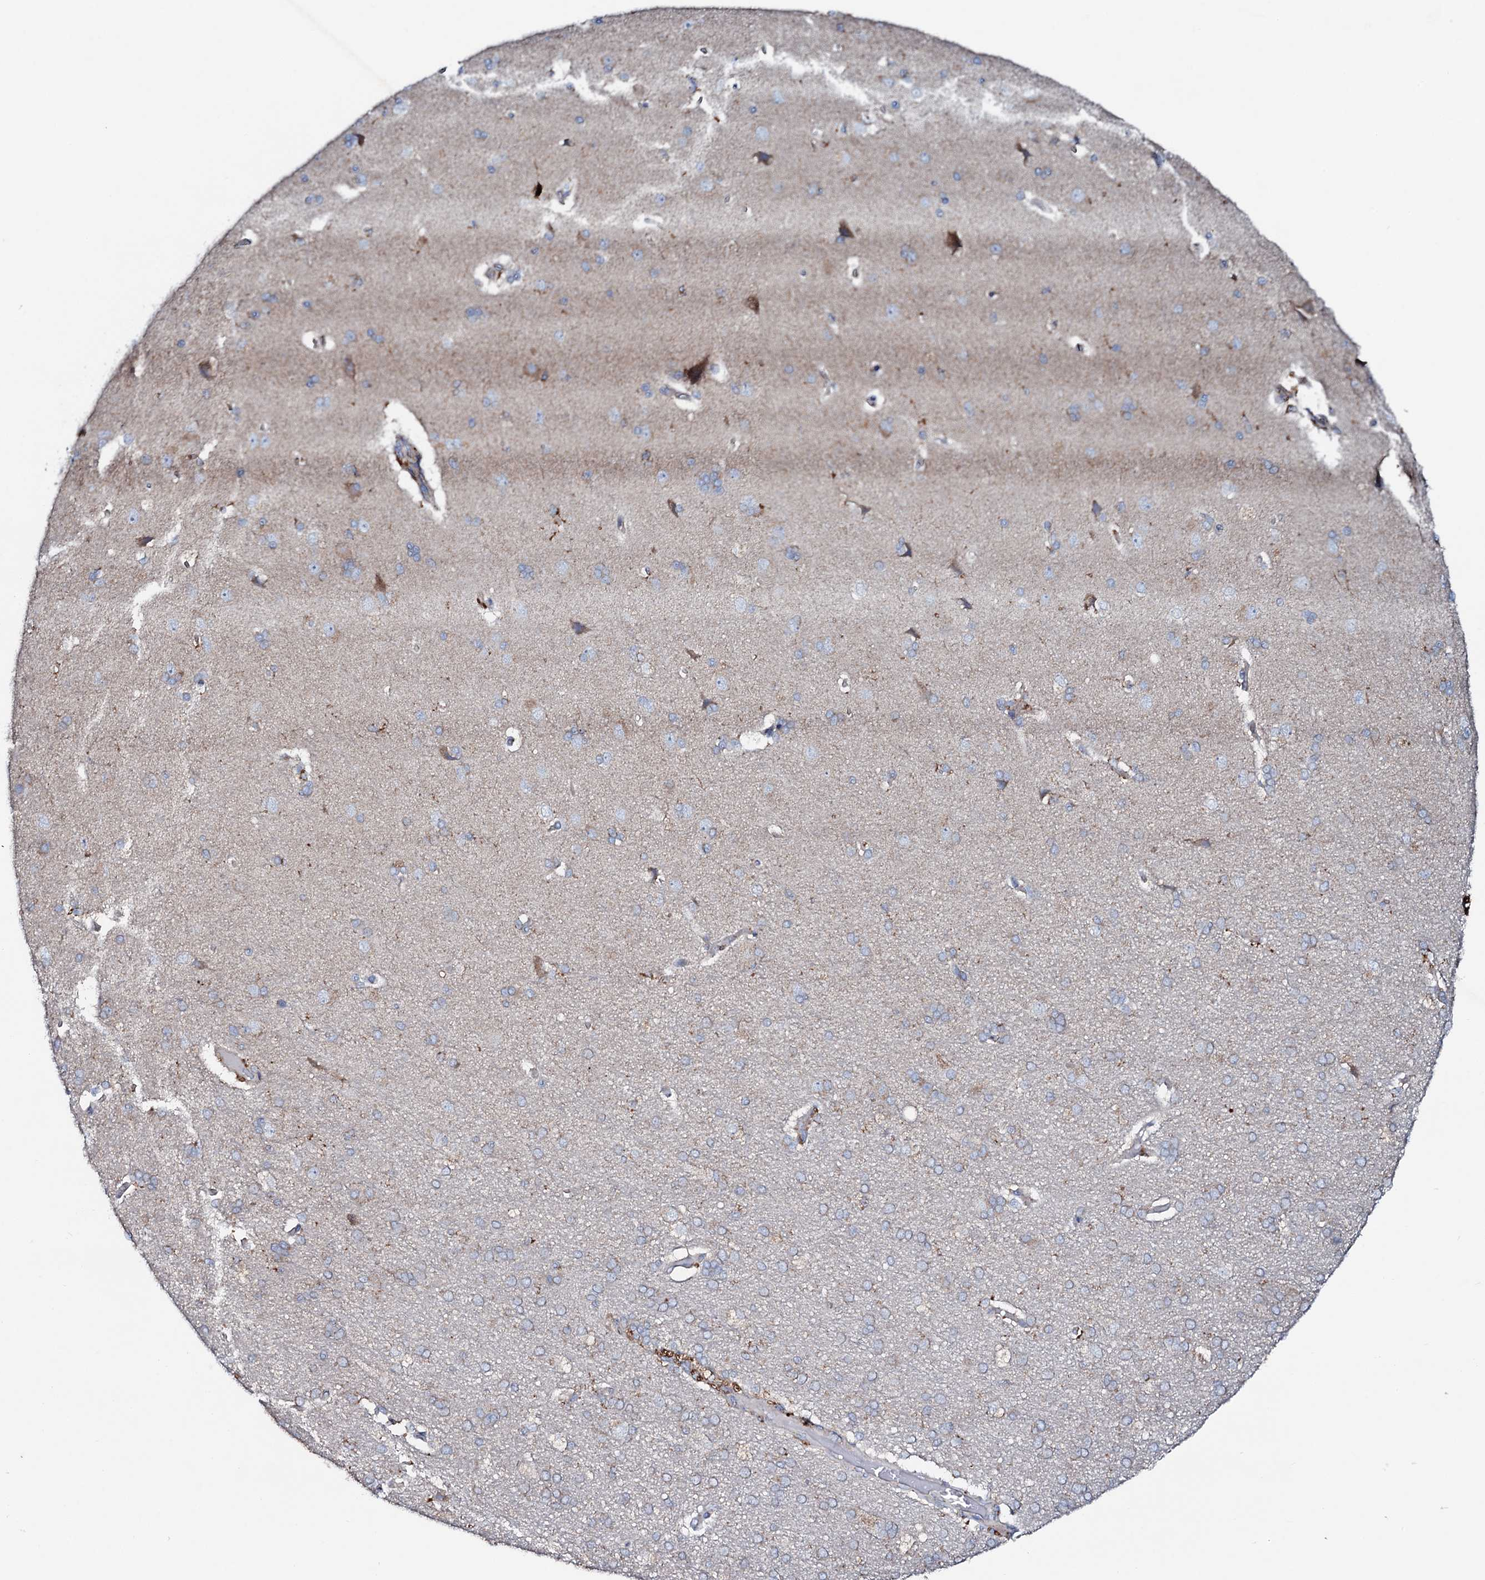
{"staining": {"intensity": "moderate", "quantity": "25%-75%", "location": "cytoplasmic/membranous"}, "tissue": "cerebral cortex", "cell_type": "Endothelial cells", "image_type": "normal", "snomed": [{"axis": "morphology", "description": "Normal tissue, NOS"}, {"axis": "topography", "description": "Cerebral cortex"}], "caption": "IHC (DAB) staining of normal human cerebral cortex reveals moderate cytoplasmic/membranous protein expression in approximately 25%-75% of endothelial cells.", "gene": "P2RX4", "patient": {"sex": "male", "age": 62}}